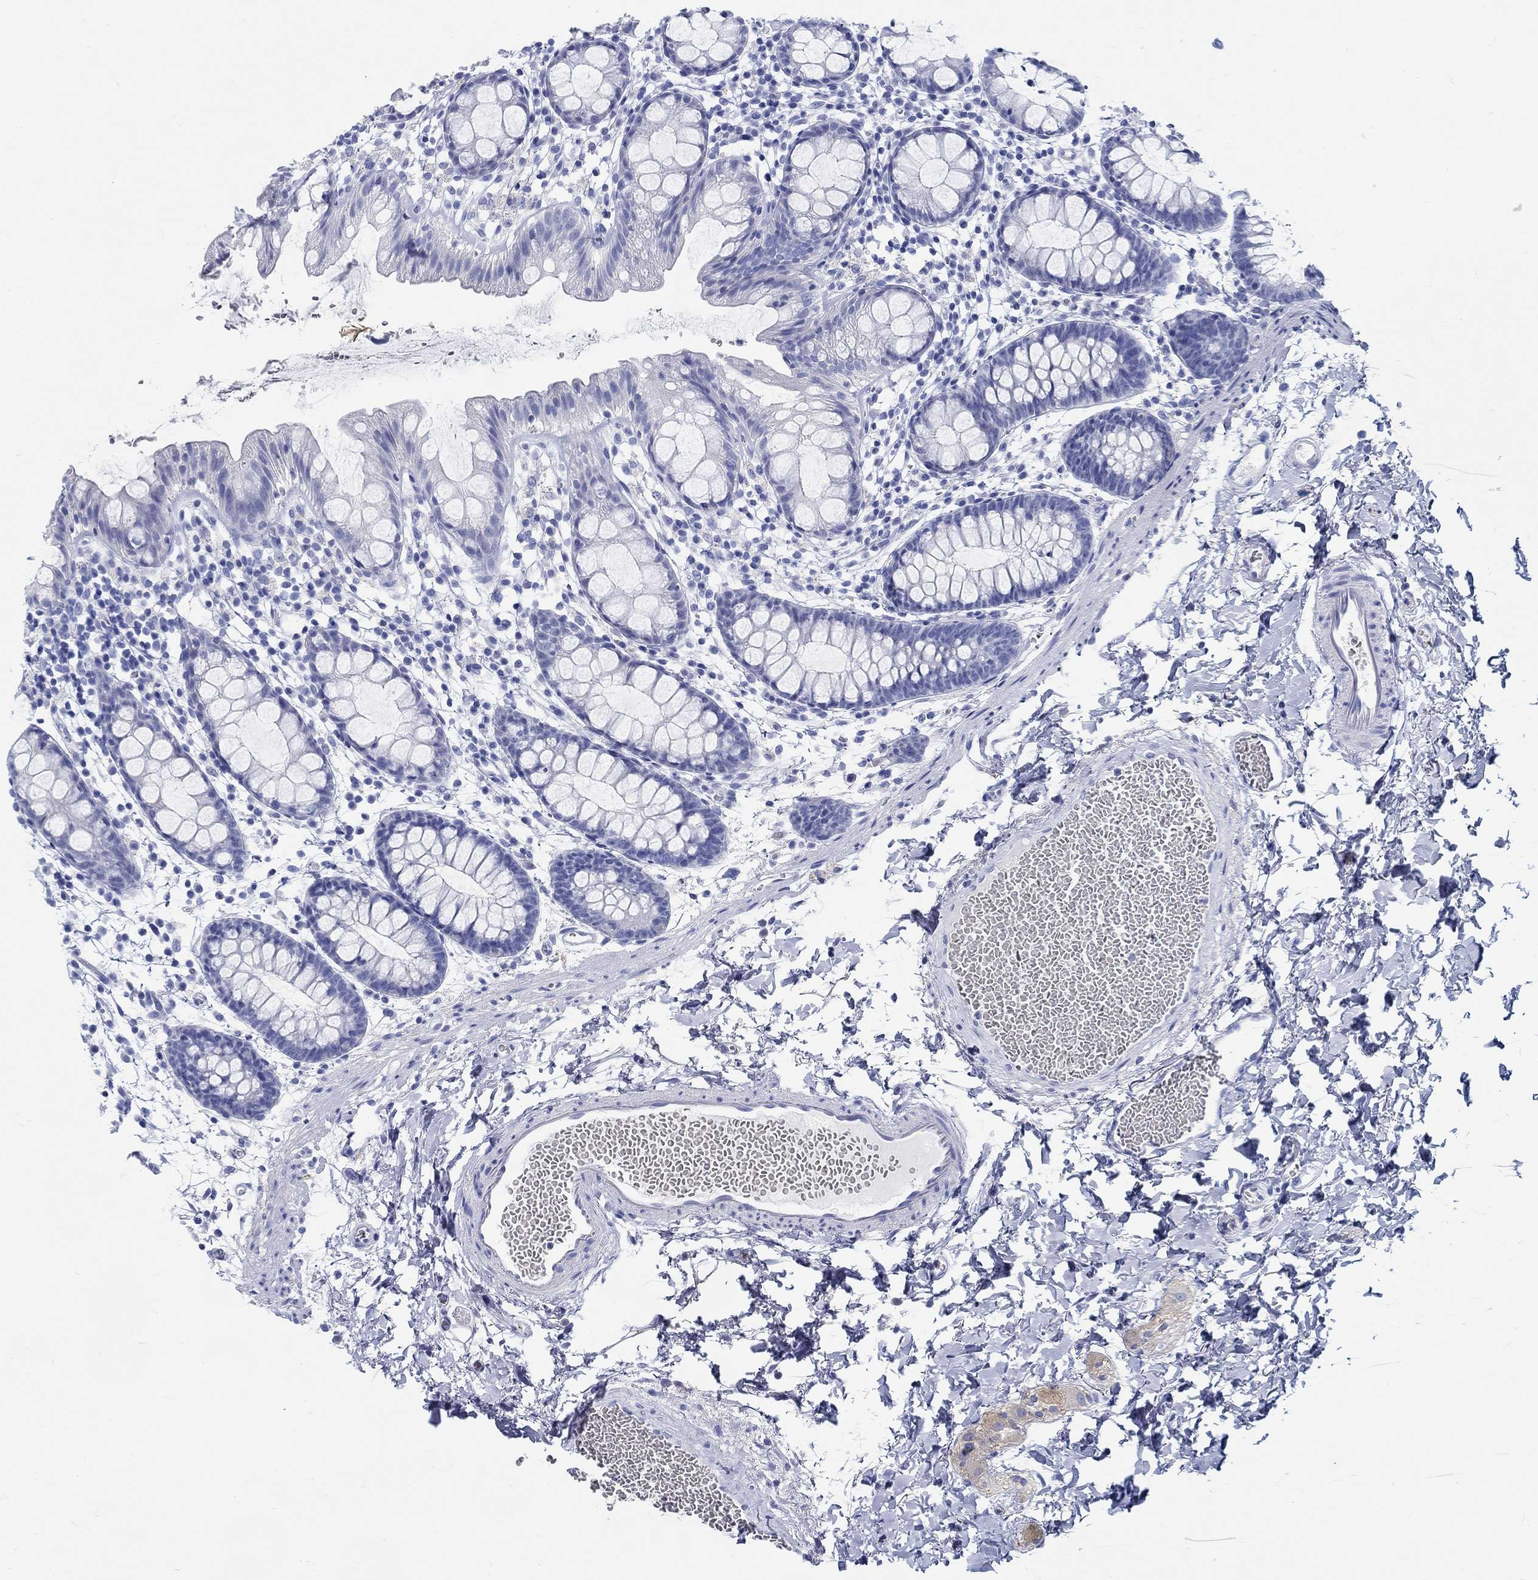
{"staining": {"intensity": "negative", "quantity": "none", "location": "none"}, "tissue": "rectum", "cell_type": "Glandular cells", "image_type": "normal", "snomed": [{"axis": "morphology", "description": "Normal tissue, NOS"}, {"axis": "topography", "description": "Rectum"}], "caption": "This is an immunohistochemistry micrograph of normal human rectum. There is no positivity in glandular cells.", "gene": "FBXO2", "patient": {"sex": "male", "age": 57}}